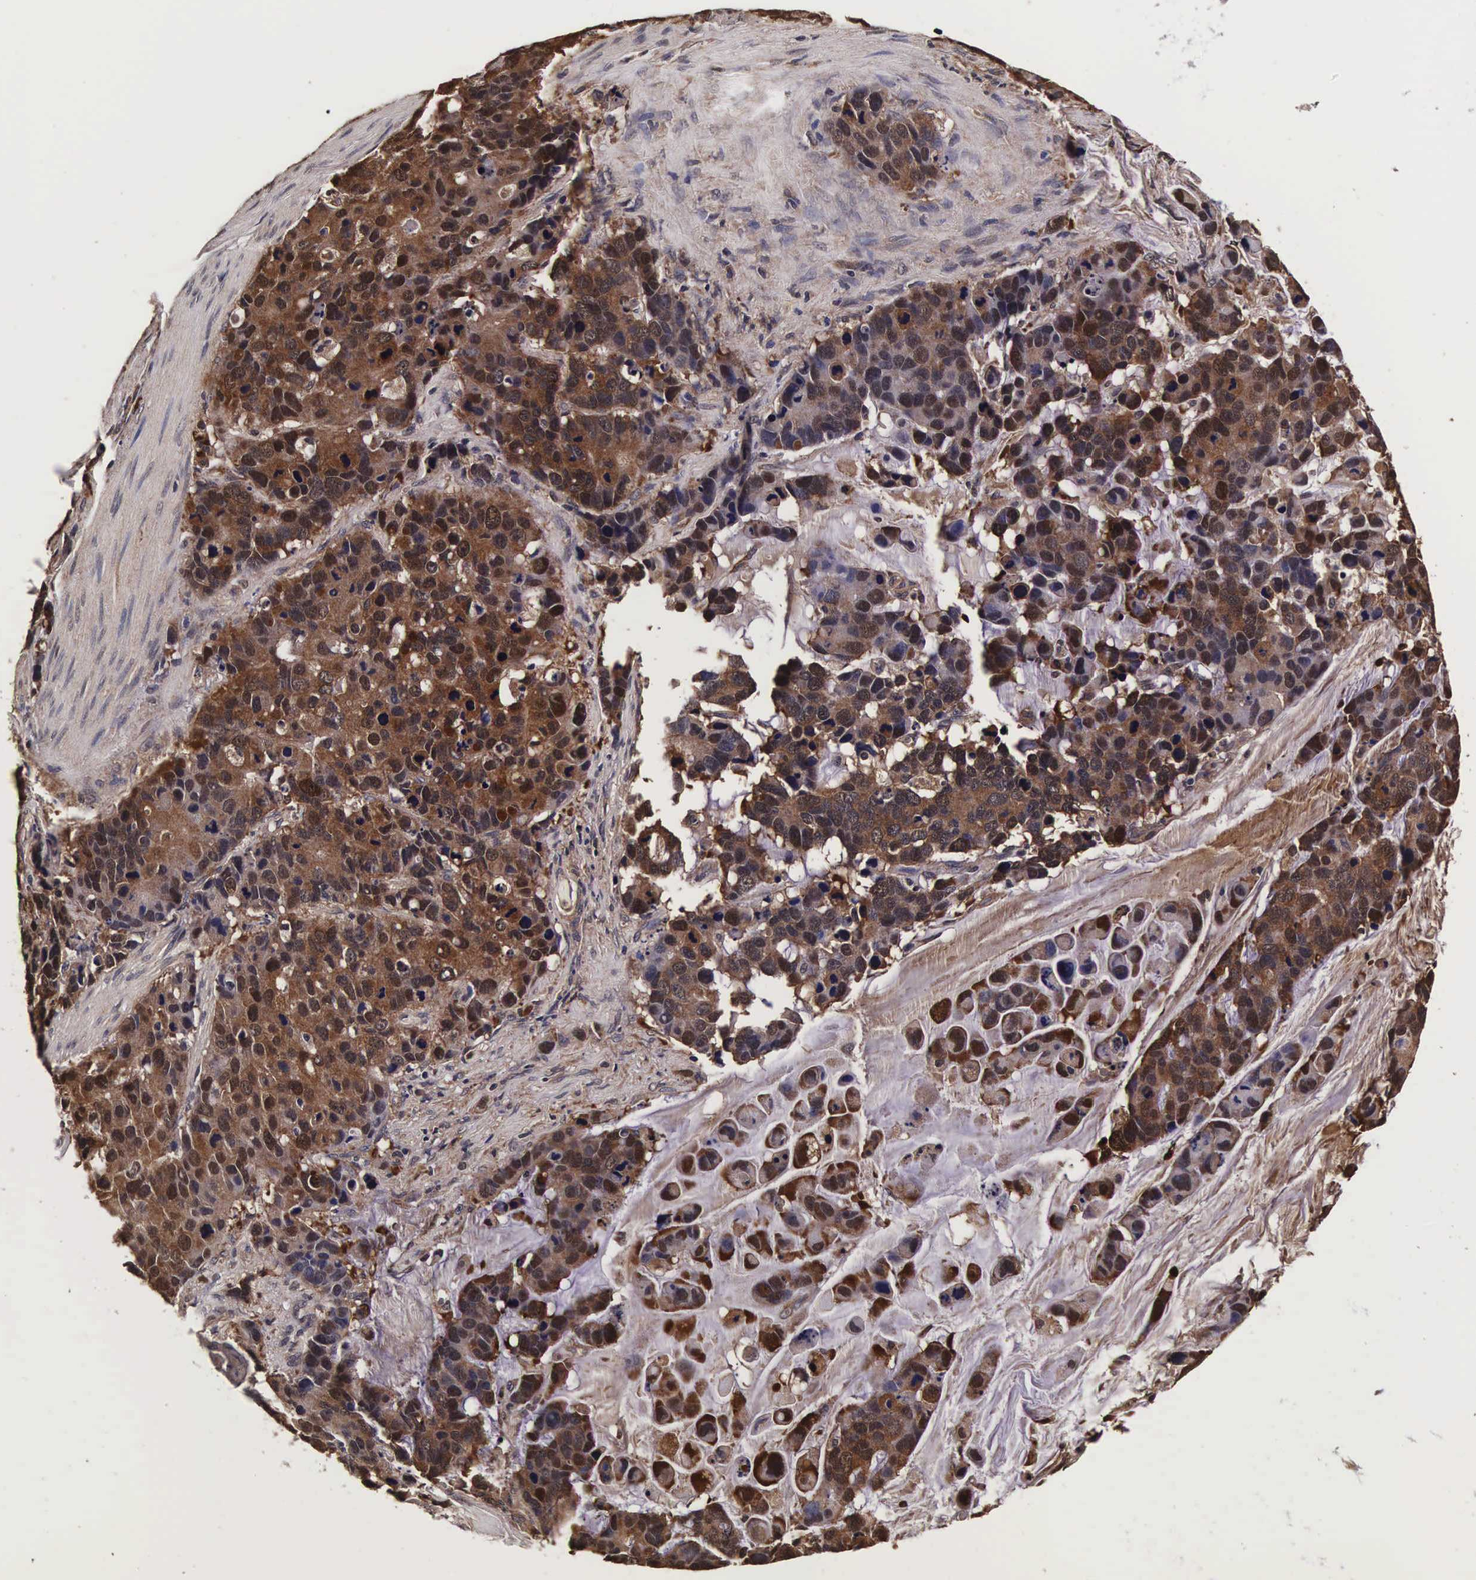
{"staining": {"intensity": "strong", "quantity": ">75%", "location": "cytoplasmic/membranous,nuclear"}, "tissue": "stomach cancer", "cell_type": "Tumor cells", "image_type": "cancer", "snomed": [{"axis": "morphology", "description": "Adenocarcinoma, NOS"}, {"axis": "topography", "description": "Stomach, upper"}], "caption": "Immunohistochemistry staining of stomach adenocarcinoma, which displays high levels of strong cytoplasmic/membranous and nuclear positivity in approximately >75% of tumor cells indicating strong cytoplasmic/membranous and nuclear protein positivity. The staining was performed using DAB (3,3'-diaminobenzidine) (brown) for protein detection and nuclei were counterstained in hematoxylin (blue).", "gene": "TECPR2", "patient": {"sex": "male", "age": 71}}